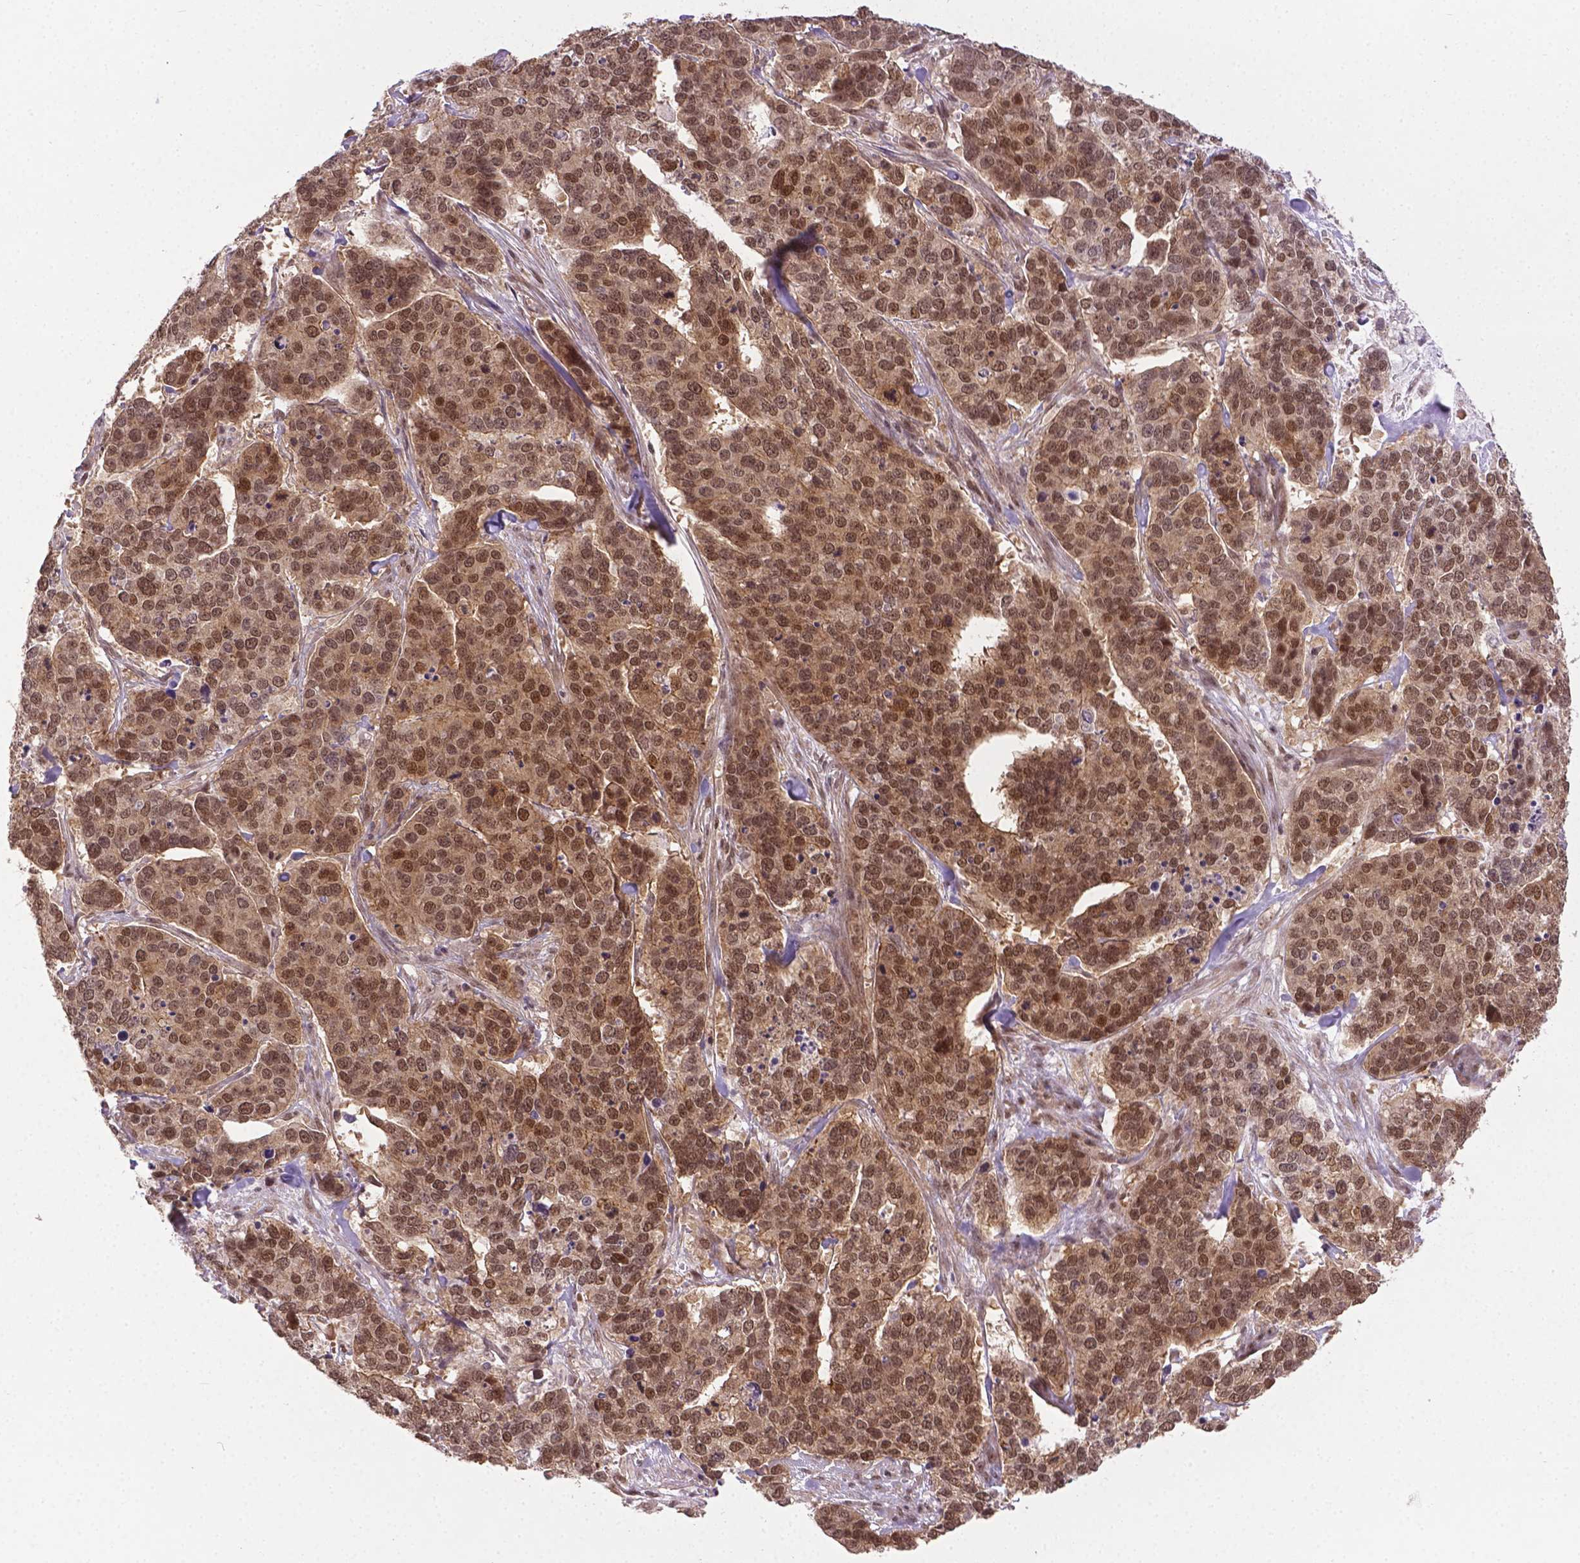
{"staining": {"intensity": "moderate", "quantity": ">75%", "location": "nuclear"}, "tissue": "ovarian cancer", "cell_type": "Tumor cells", "image_type": "cancer", "snomed": [{"axis": "morphology", "description": "Carcinoma, endometroid"}, {"axis": "topography", "description": "Ovary"}], "caption": "IHC (DAB) staining of human ovarian cancer displays moderate nuclear protein staining in about >75% of tumor cells. The staining was performed using DAB to visualize the protein expression in brown, while the nuclei were stained in blue with hematoxylin (Magnification: 20x).", "gene": "ANKRD54", "patient": {"sex": "female", "age": 65}}